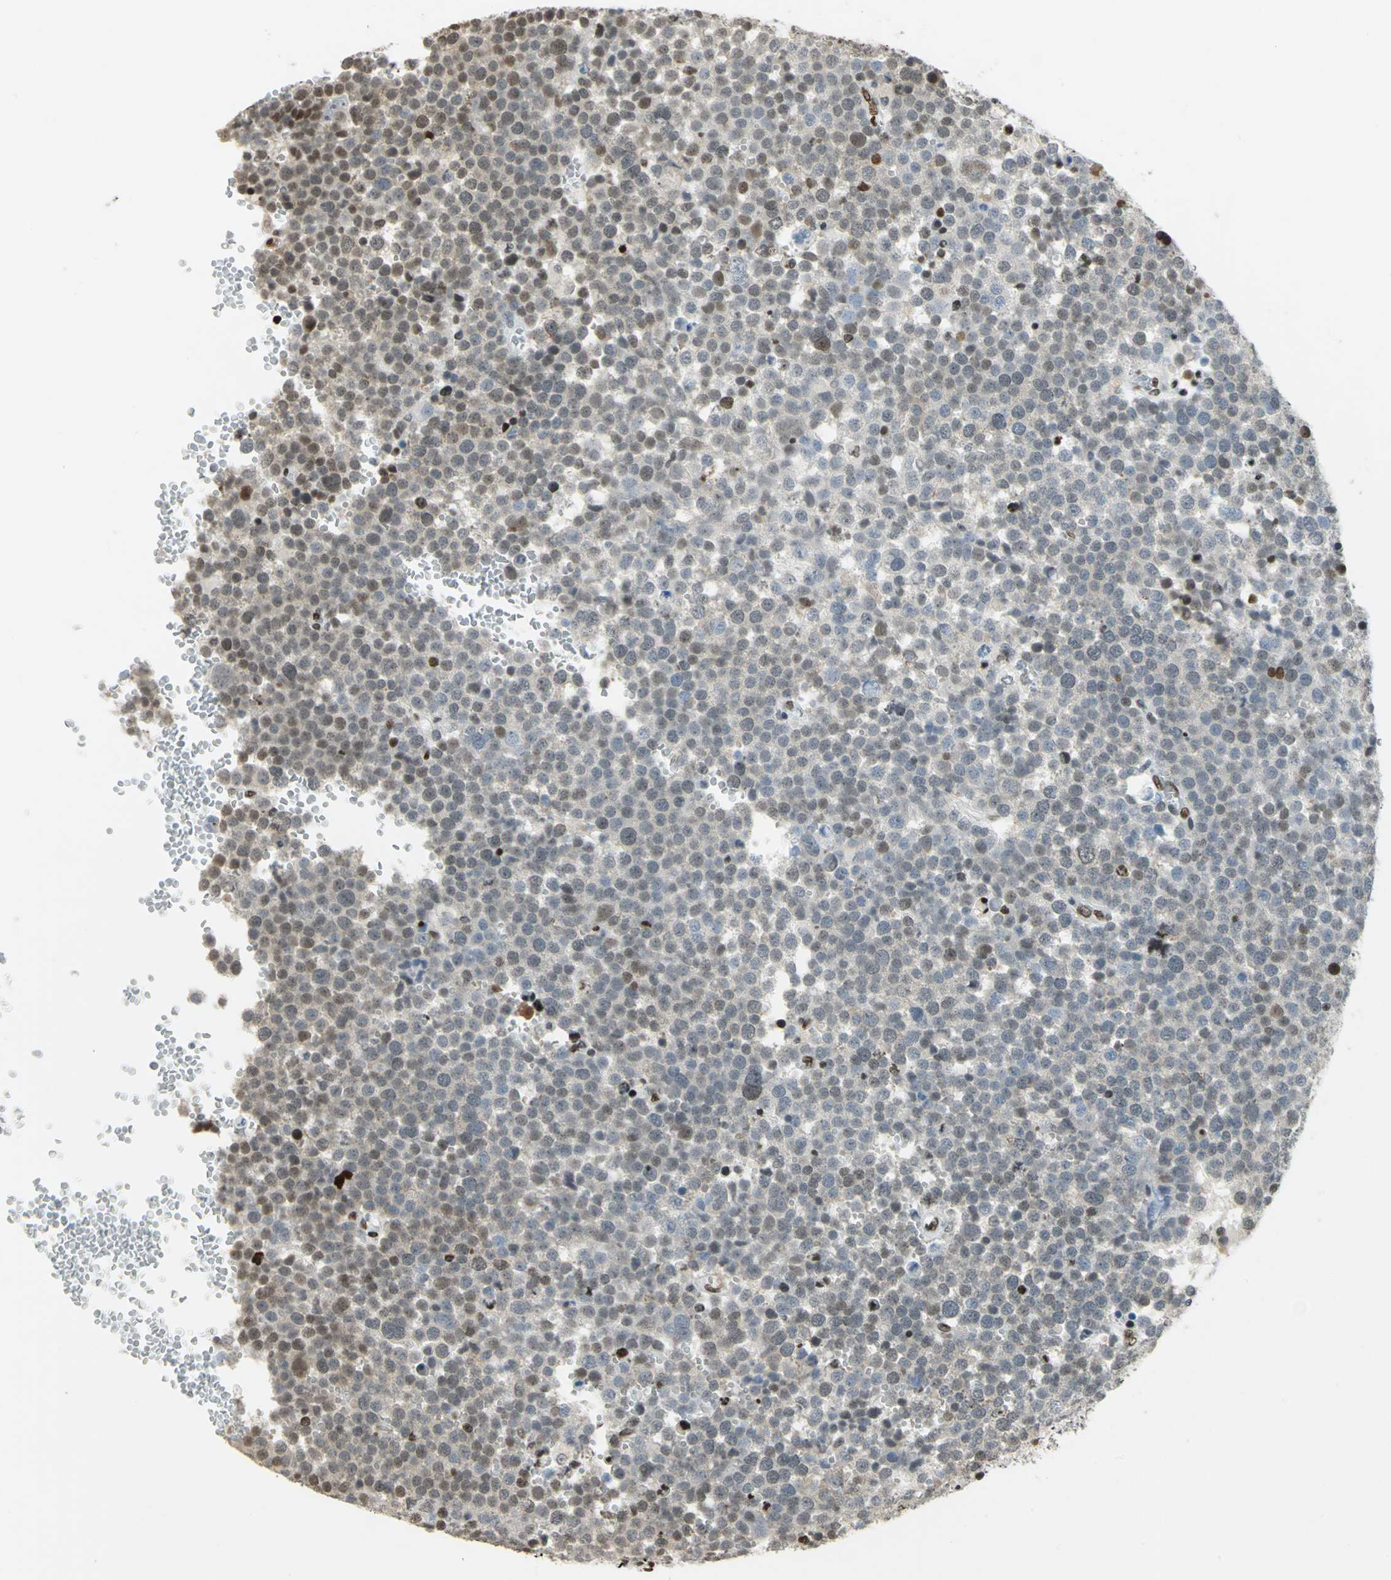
{"staining": {"intensity": "weak", "quantity": ">75%", "location": "cytoplasmic/membranous,nuclear"}, "tissue": "testis cancer", "cell_type": "Tumor cells", "image_type": "cancer", "snomed": [{"axis": "morphology", "description": "Seminoma, NOS"}, {"axis": "topography", "description": "Testis"}], "caption": "Testis cancer was stained to show a protein in brown. There is low levels of weak cytoplasmic/membranous and nuclear staining in about >75% of tumor cells. (DAB (3,3'-diaminobenzidine) IHC with brightfield microscopy, high magnification).", "gene": "HMGB1", "patient": {"sex": "male", "age": 71}}